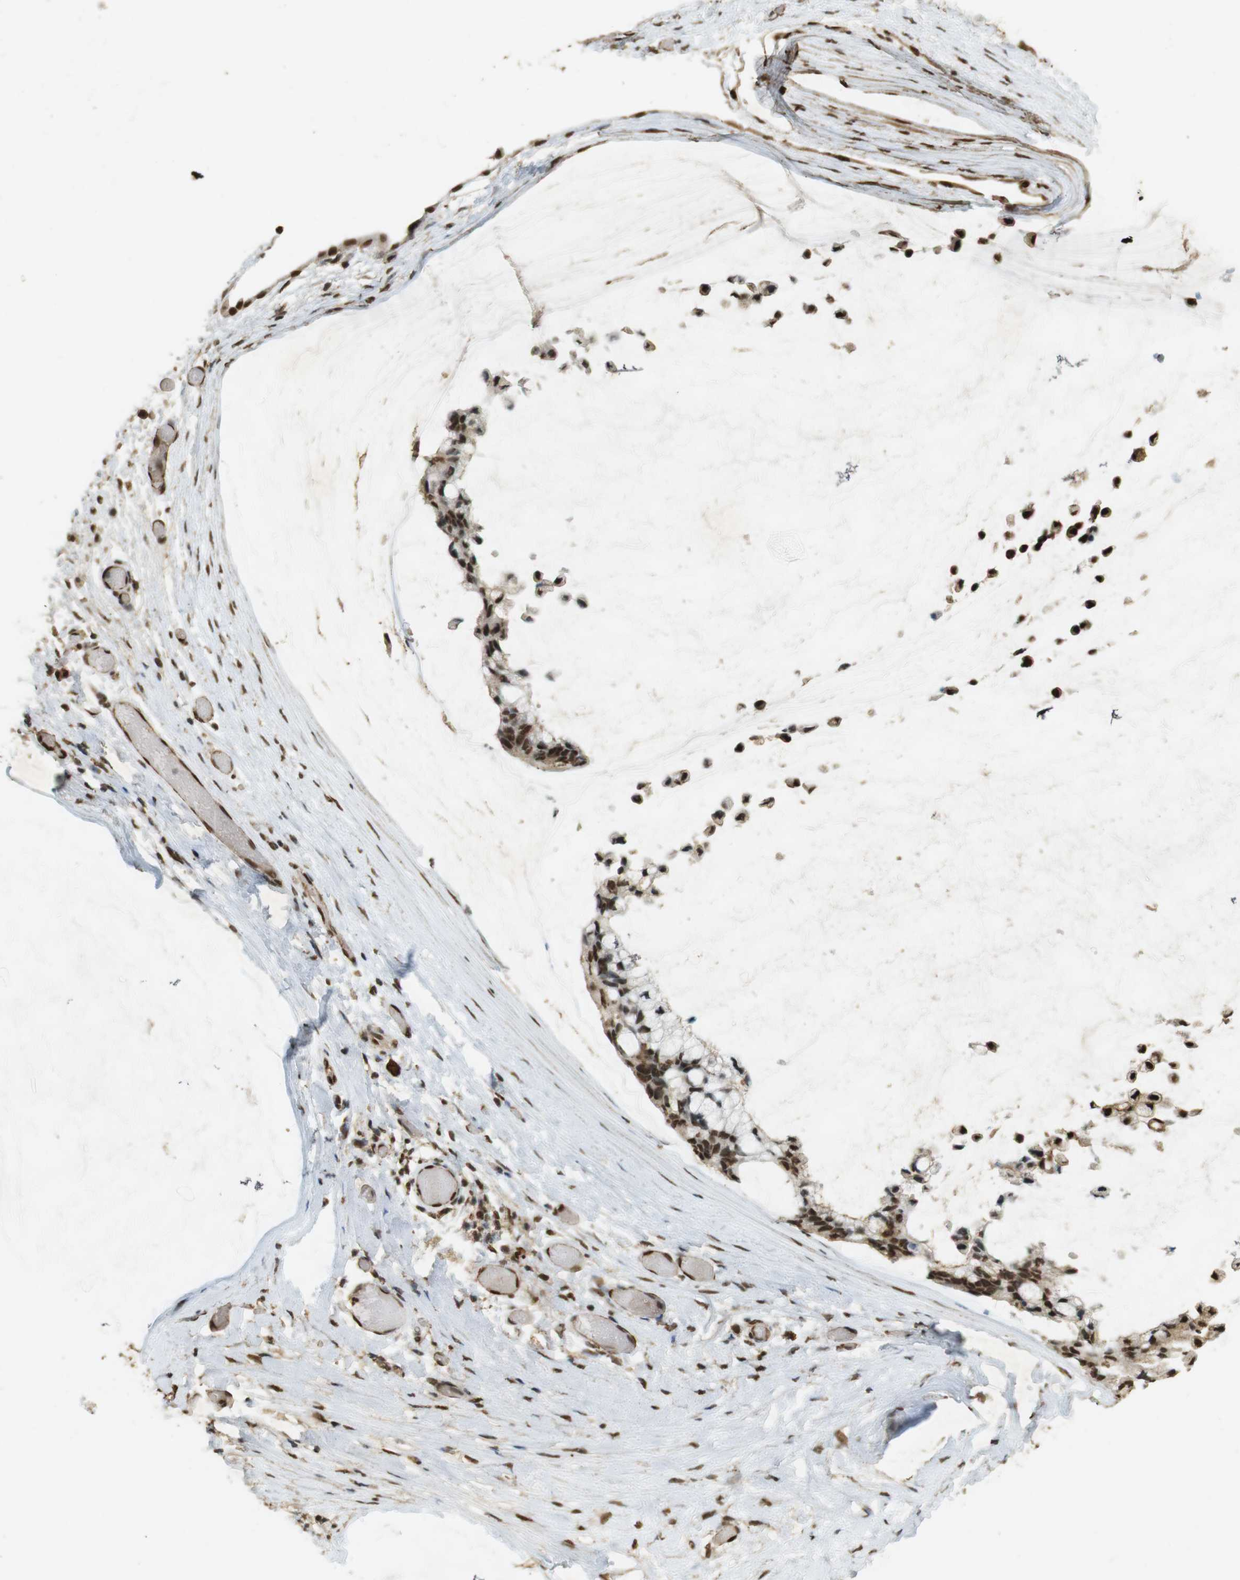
{"staining": {"intensity": "strong", "quantity": ">75%", "location": "nuclear"}, "tissue": "ovarian cancer", "cell_type": "Tumor cells", "image_type": "cancer", "snomed": [{"axis": "morphology", "description": "Cystadenocarcinoma, mucinous, NOS"}, {"axis": "topography", "description": "Ovary"}], "caption": "Protein staining of ovarian cancer (mucinous cystadenocarcinoma) tissue shows strong nuclear expression in about >75% of tumor cells.", "gene": "GATA4", "patient": {"sex": "female", "age": 39}}